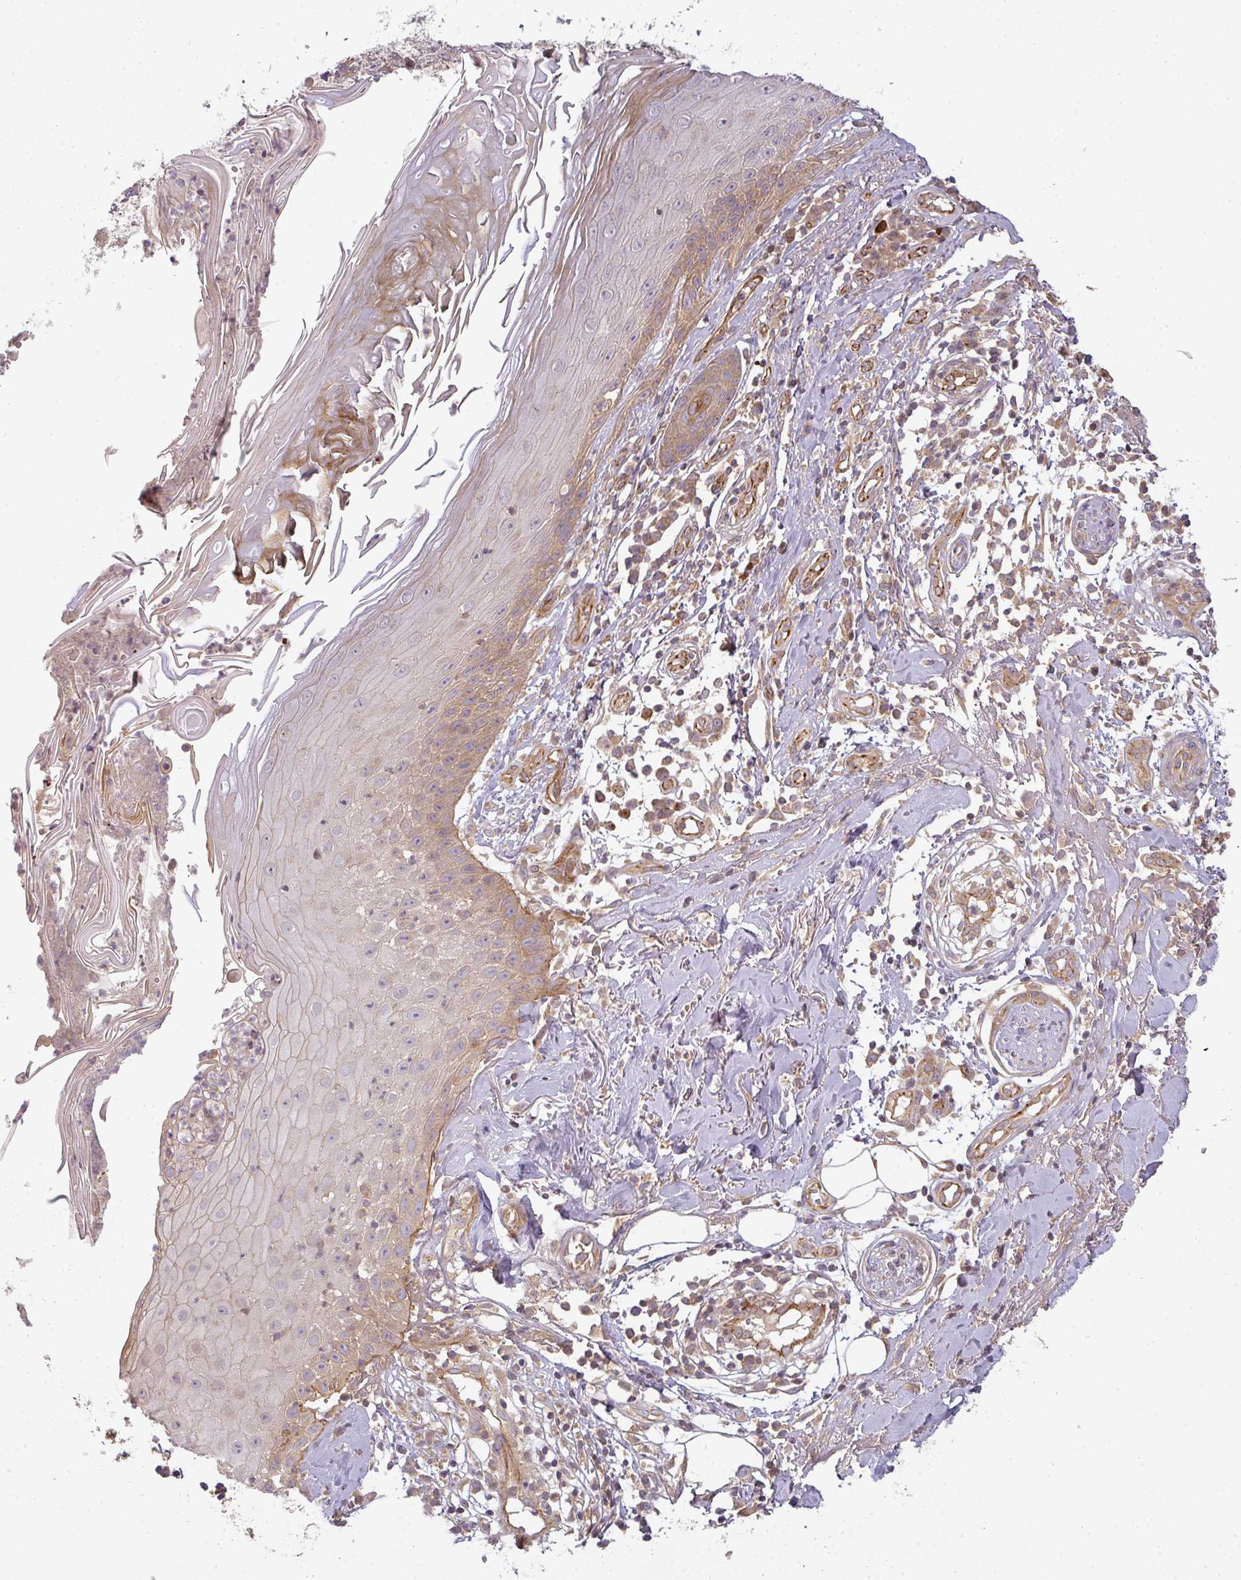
{"staining": {"intensity": "weak", "quantity": "<25%", "location": "cytoplasmic/membranous"}, "tissue": "skin cancer", "cell_type": "Tumor cells", "image_type": "cancer", "snomed": [{"axis": "morphology", "description": "Squamous cell carcinoma, NOS"}, {"axis": "topography", "description": "Skin"}], "caption": "IHC of squamous cell carcinoma (skin) exhibits no positivity in tumor cells.", "gene": "CNOT1", "patient": {"sex": "male", "age": 71}}